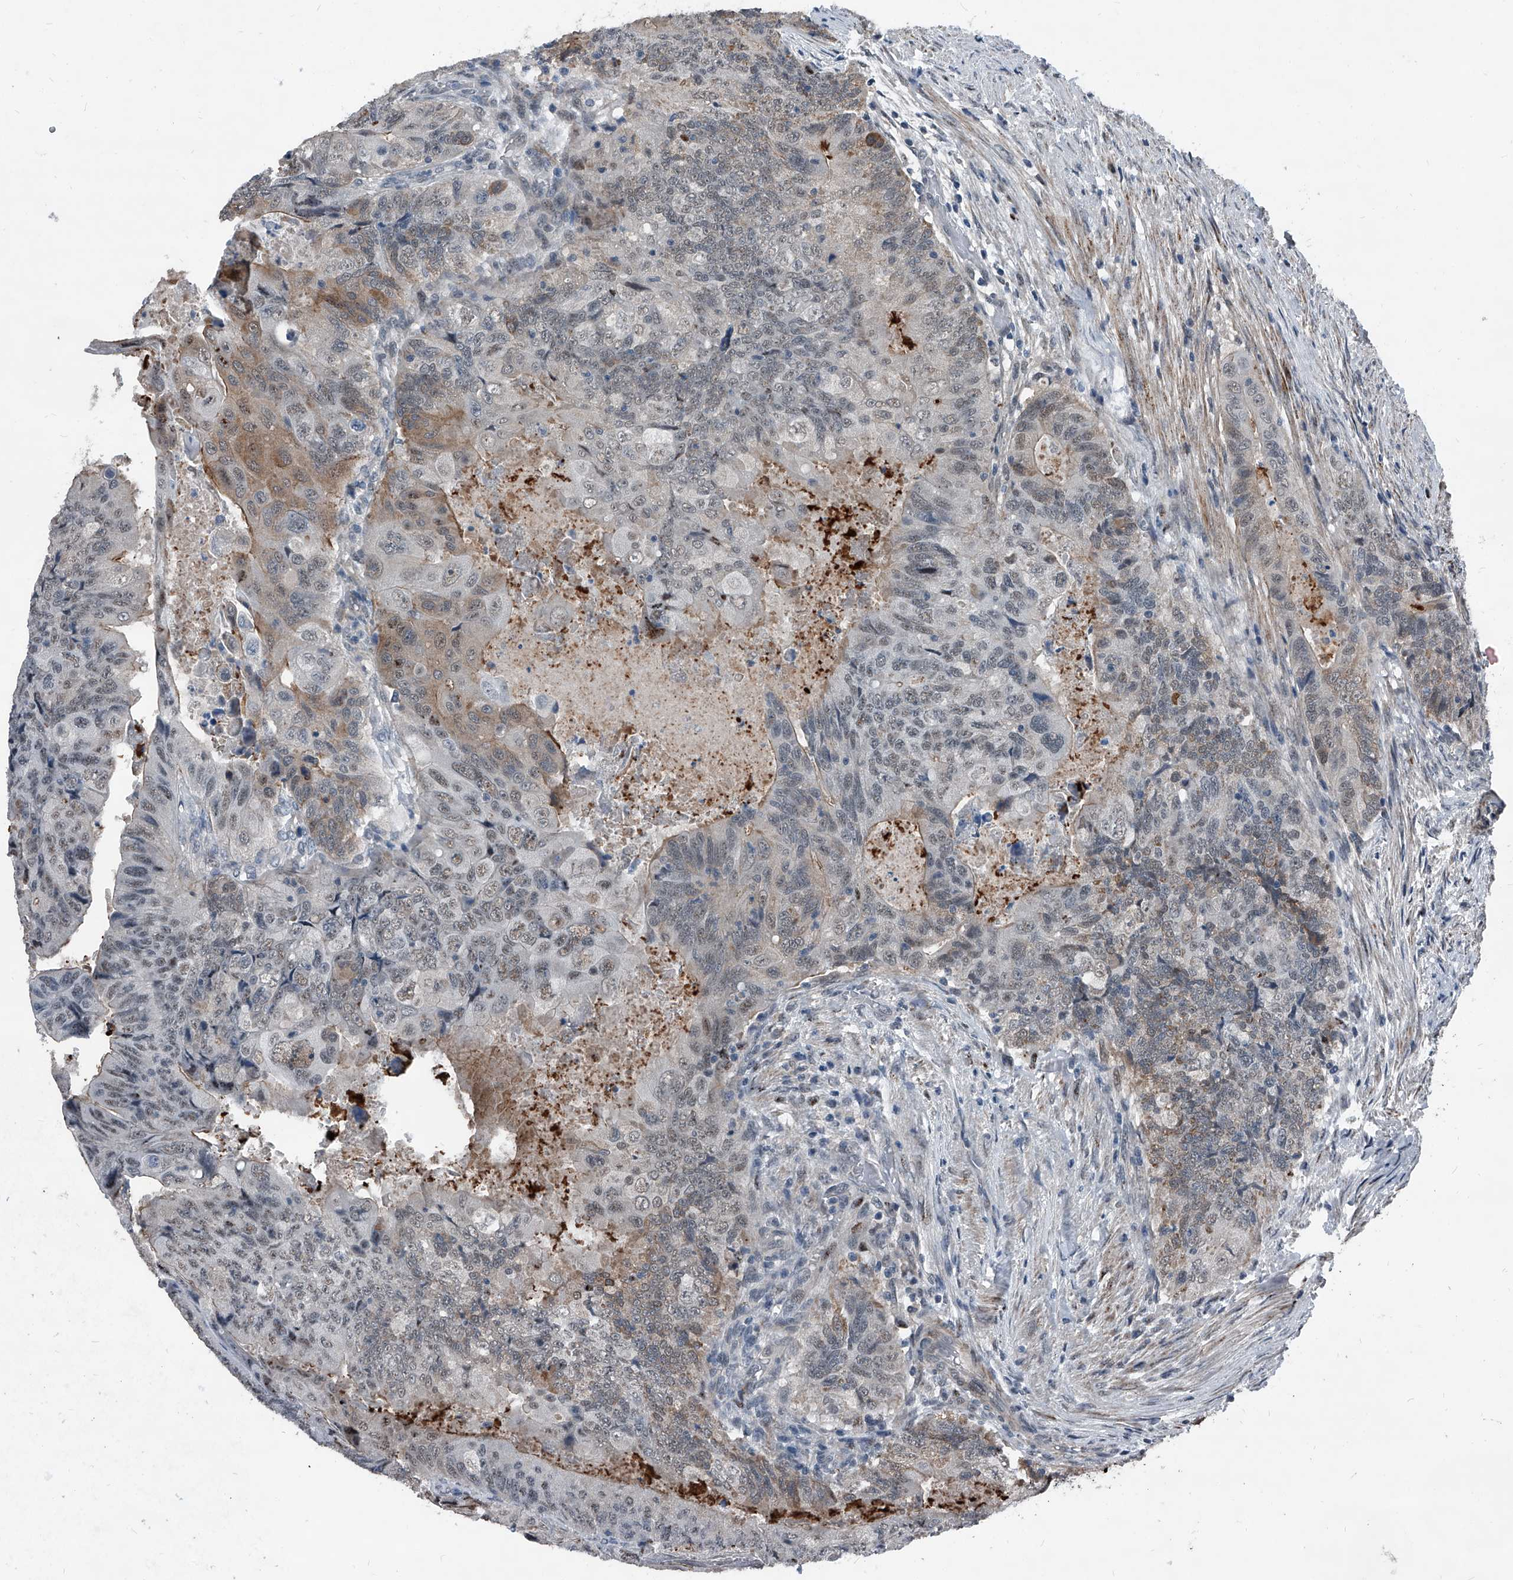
{"staining": {"intensity": "moderate", "quantity": "<25%", "location": "cytoplasmic/membranous,nuclear"}, "tissue": "colorectal cancer", "cell_type": "Tumor cells", "image_type": "cancer", "snomed": [{"axis": "morphology", "description": "Adenocarcinoma, NOS"}, {"axis": "topography", "description": "Rectum"}], "caption": "Protein expression analysis of colorectal cancer (adenocarcinoma) exhibits moderate cytoplasmic/membranous and nuclear staining in about <25% of tumor cells.", "gene": "MEN1", "patient": {"sex": "male", "age": 63}}